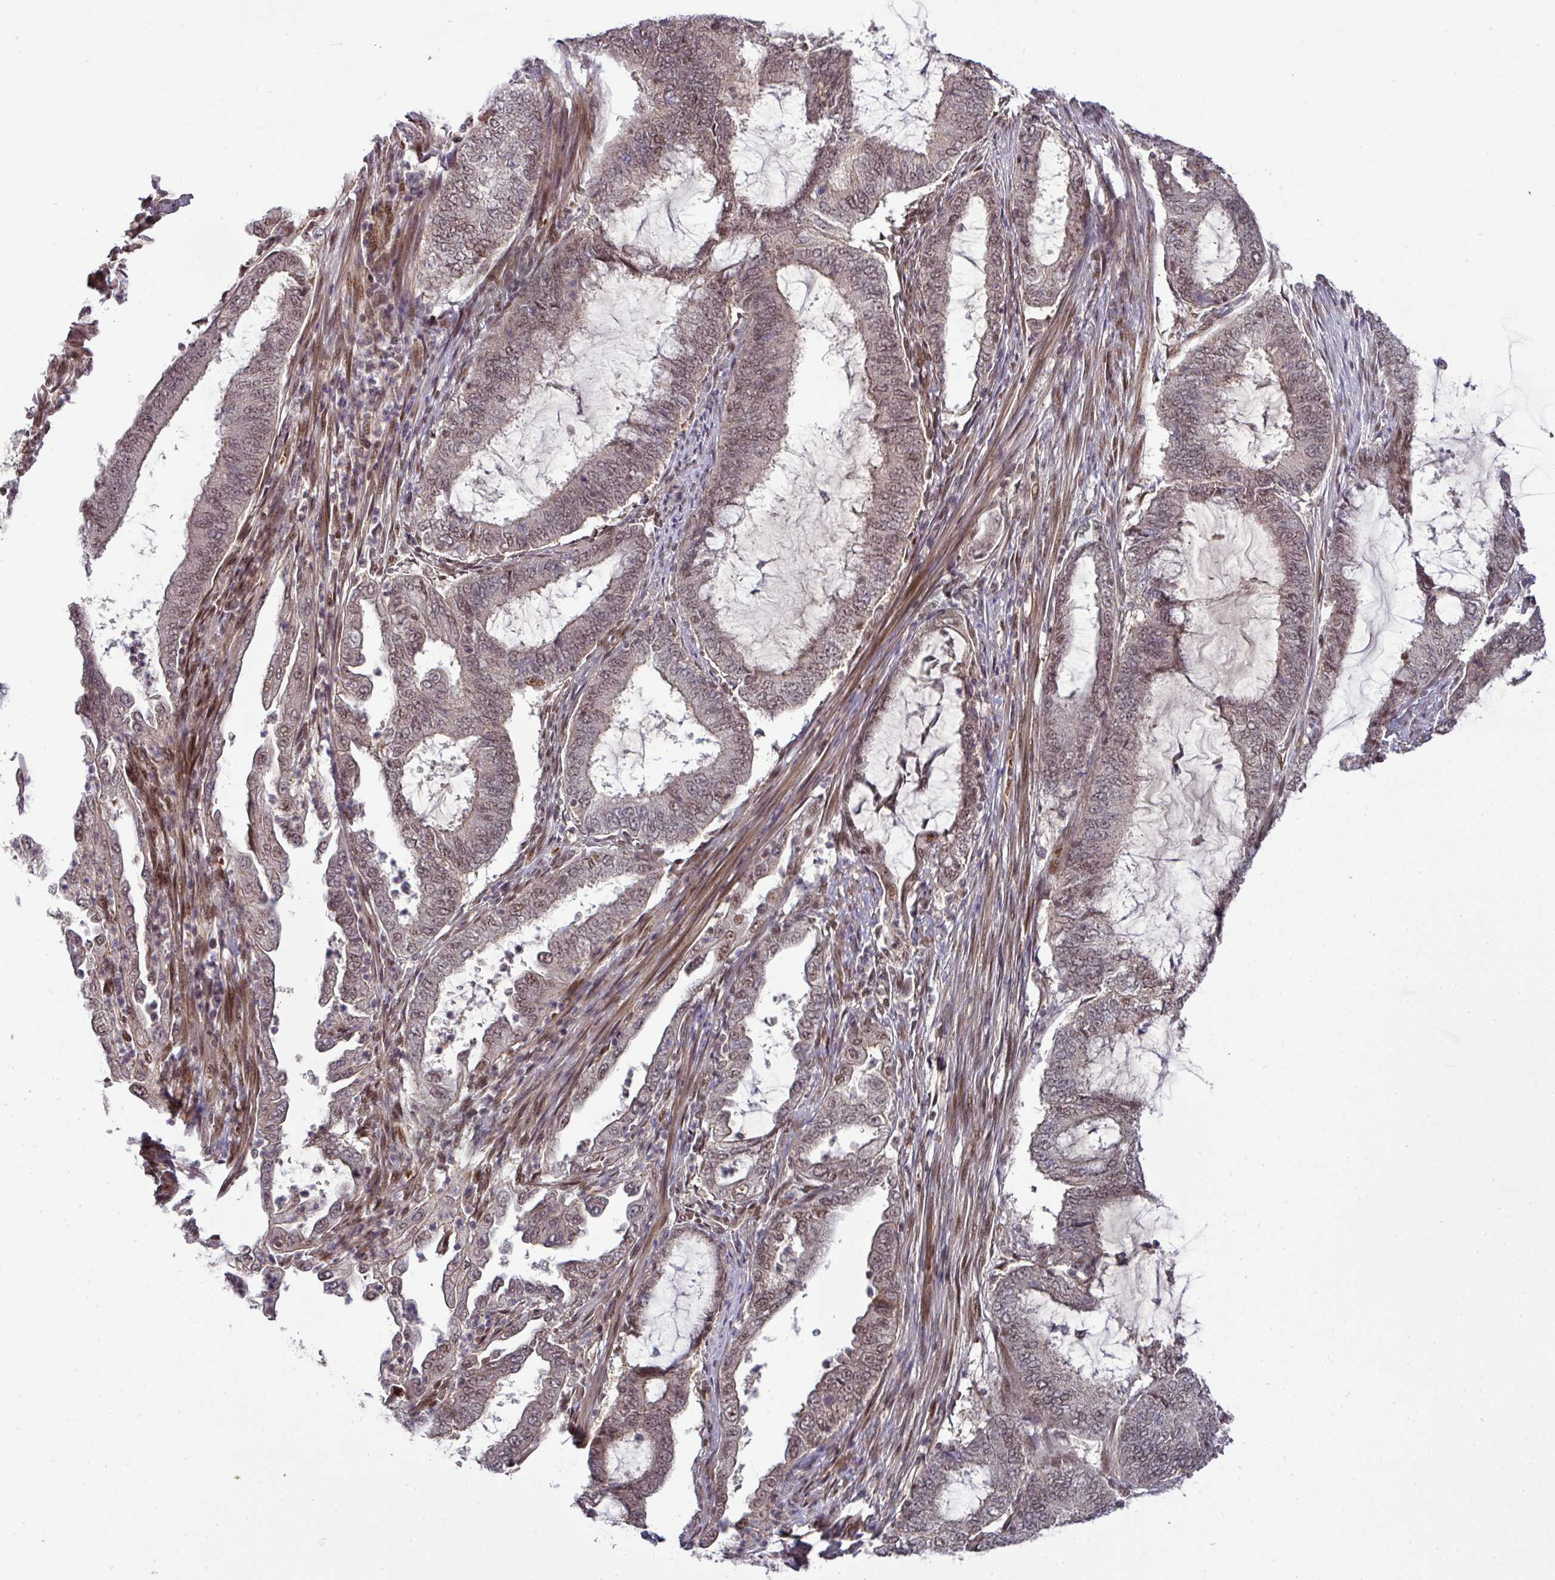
{"staining": {"intensity": "moderate", "quantity": "25%-75%", "location": "nuclear"}, "tissue": "endometrial cancer", "cell_type": "Tumor cells", "image_type": "cancer", "snomed": [{"axis": "morphology", "description": "Adenocarcinoma, NOS"}, {"axis": "topography", "description": "Endometrium"}], "caption": "IHC photomicrograph of endometrial cancer (adenocarcinoma) stained for a protein (brown), which displays medium levels of moderate nuclear expression in about 25%-75% of tumor cells.", "gene": "CIC", "patient": {"sex": "female", "age": 51}}